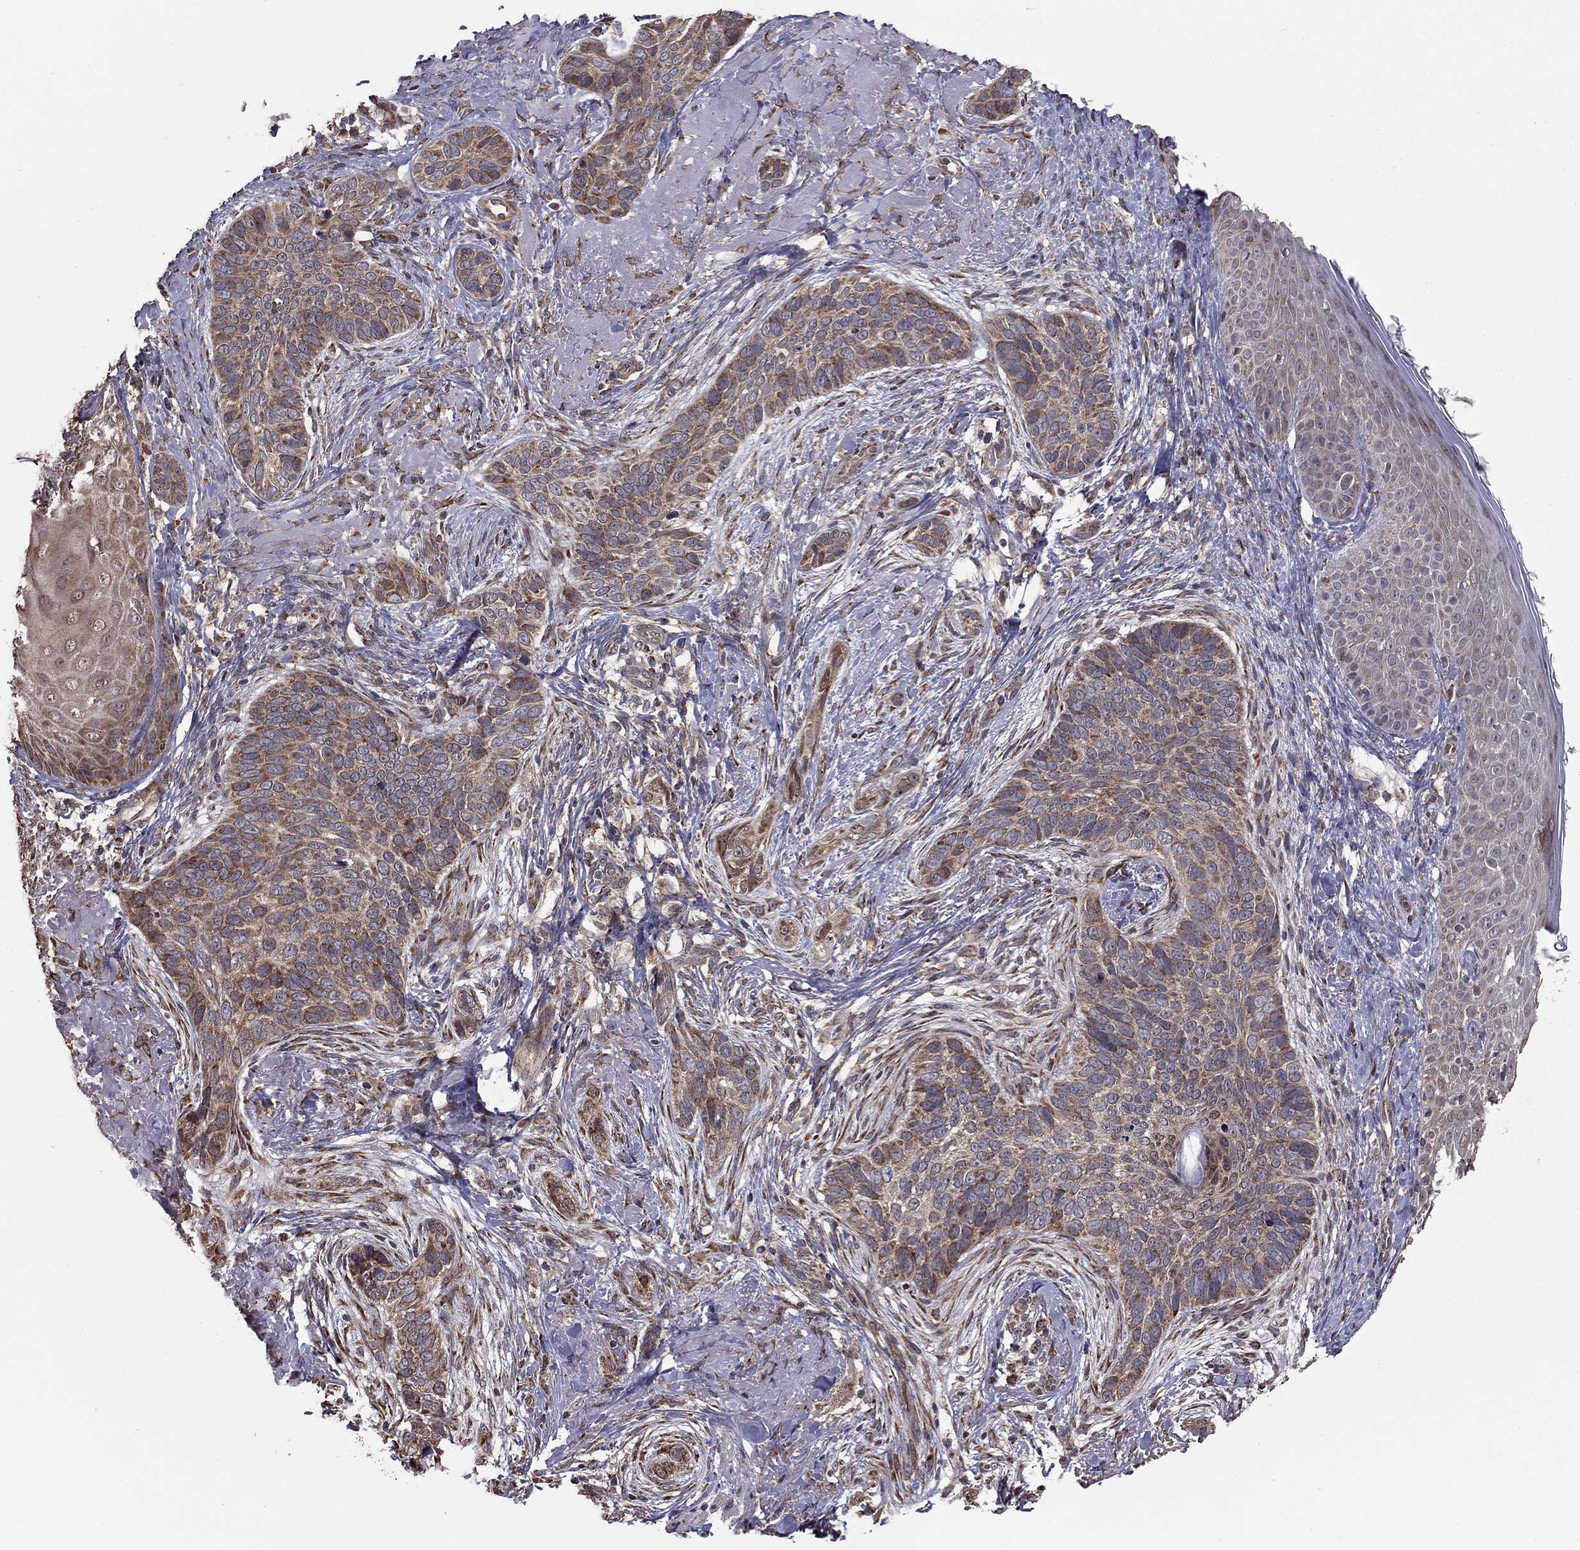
{"staining": {"intensity": "moderate", "quantity": "25%-75%", "location": "cytoplasmic/membranous"}, "tissue": "skin cancer", "cell_type": "Tumor cells", "image_type": "cancer", "snomed": [{"axis": "morphology", "description": "Basal cell carcinoma"}, {"axis": "topography", "description": "Skin"}], "caption": "Skin cancer tissue demonstrates moderate cytoplasmic/membranous expression in about 25%-75% of tumor cells Nuclei are stained in blue.", "gene": "NKIRAS1", "patient": {"sex": "male", "age": 91}}